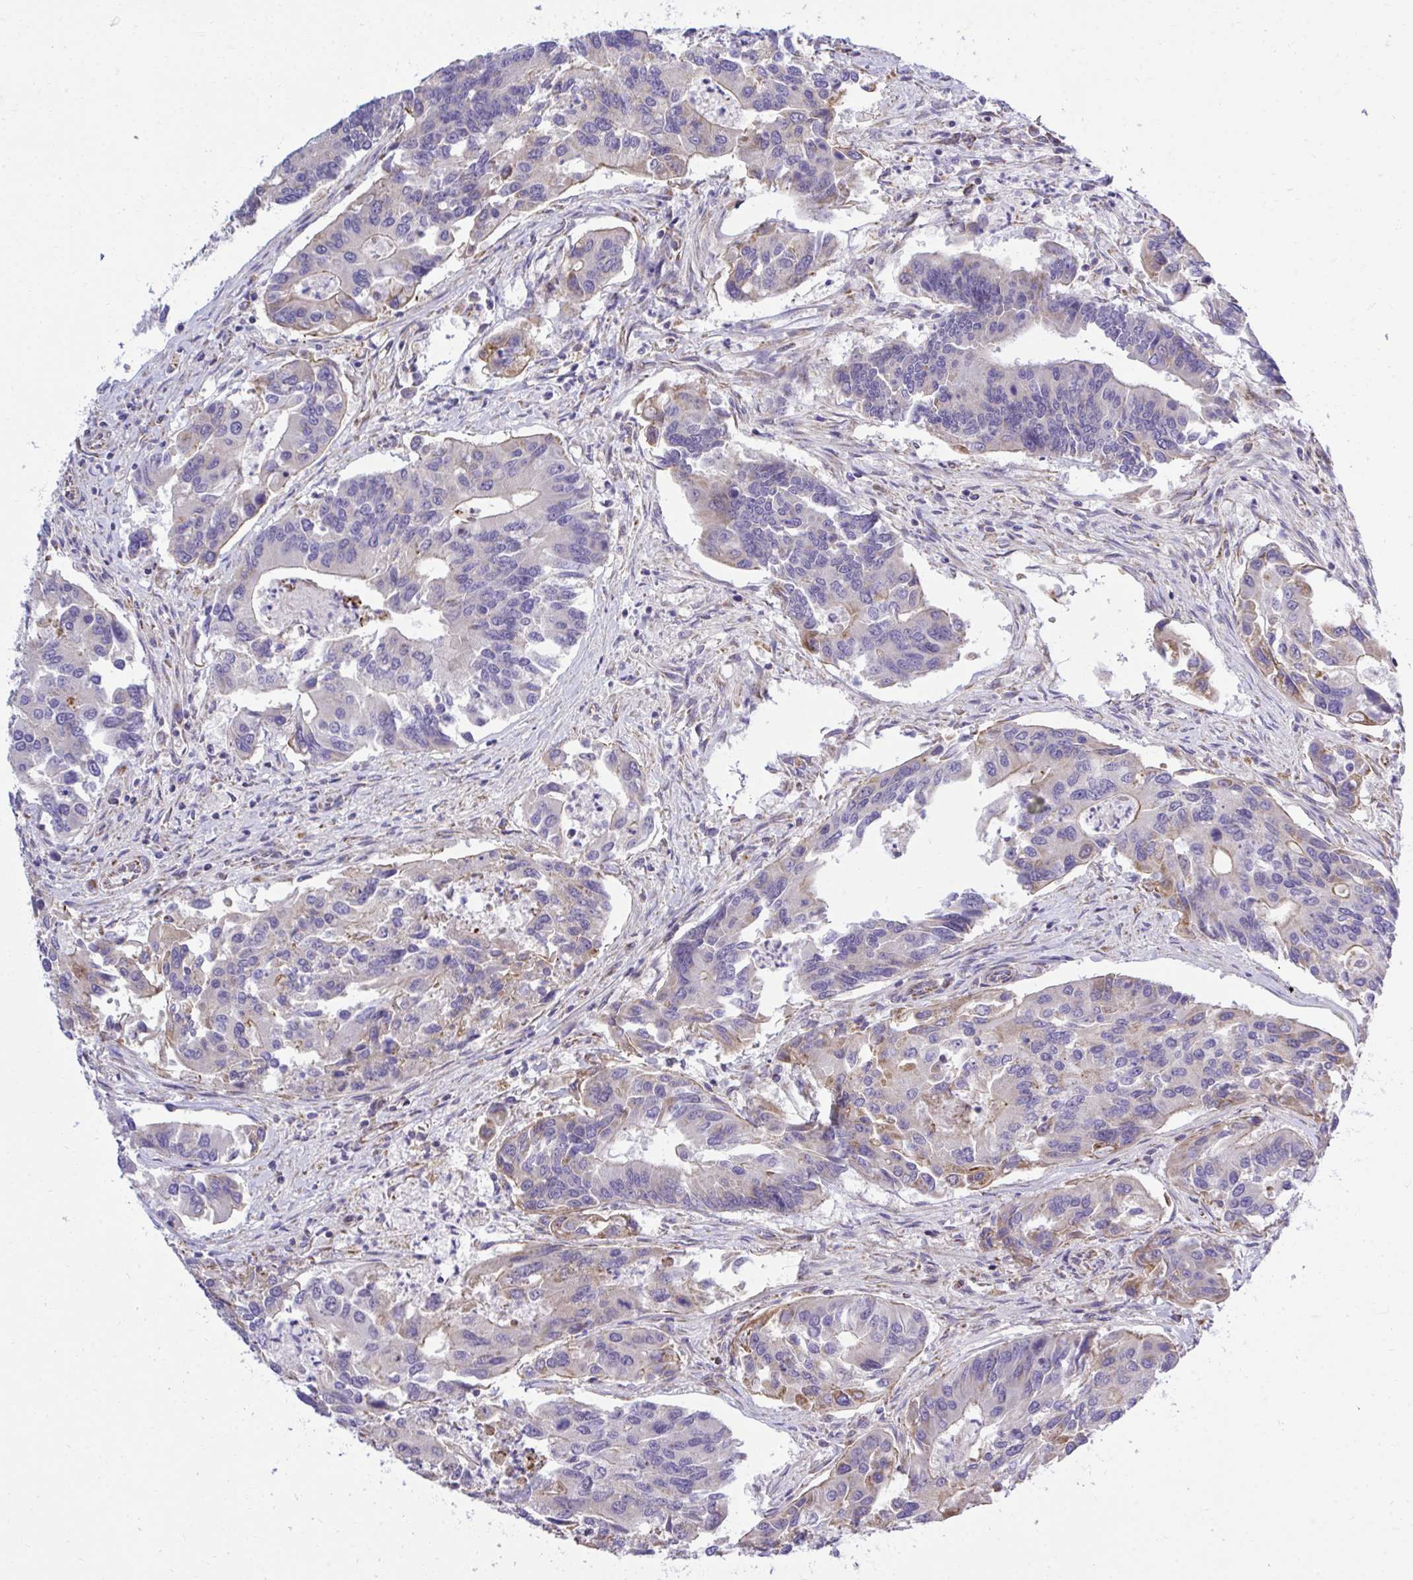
{"staining": {"intensity": "moderate", "quantity": "<25%", "location": "cytoplasmic/membranous"}, "tissue": "colorectal cancer", "cell_type": "Tumor cells", "image_type": "cancer", "snomed": [{"axis": "morphology", "description": "Adenocarcinoma, NOS"}, {"axis": "topography", "description": "Colon"}], "caption": "A high-resolution micrograph shows IHC staining of colorectal cancer (adenocarcinoma), which reveals moderate cytoplasmic/membranous expression in approximately <25% of tumor cells.", "gene": "XAF1", "patient": {"sex": "female", "age": 67}}